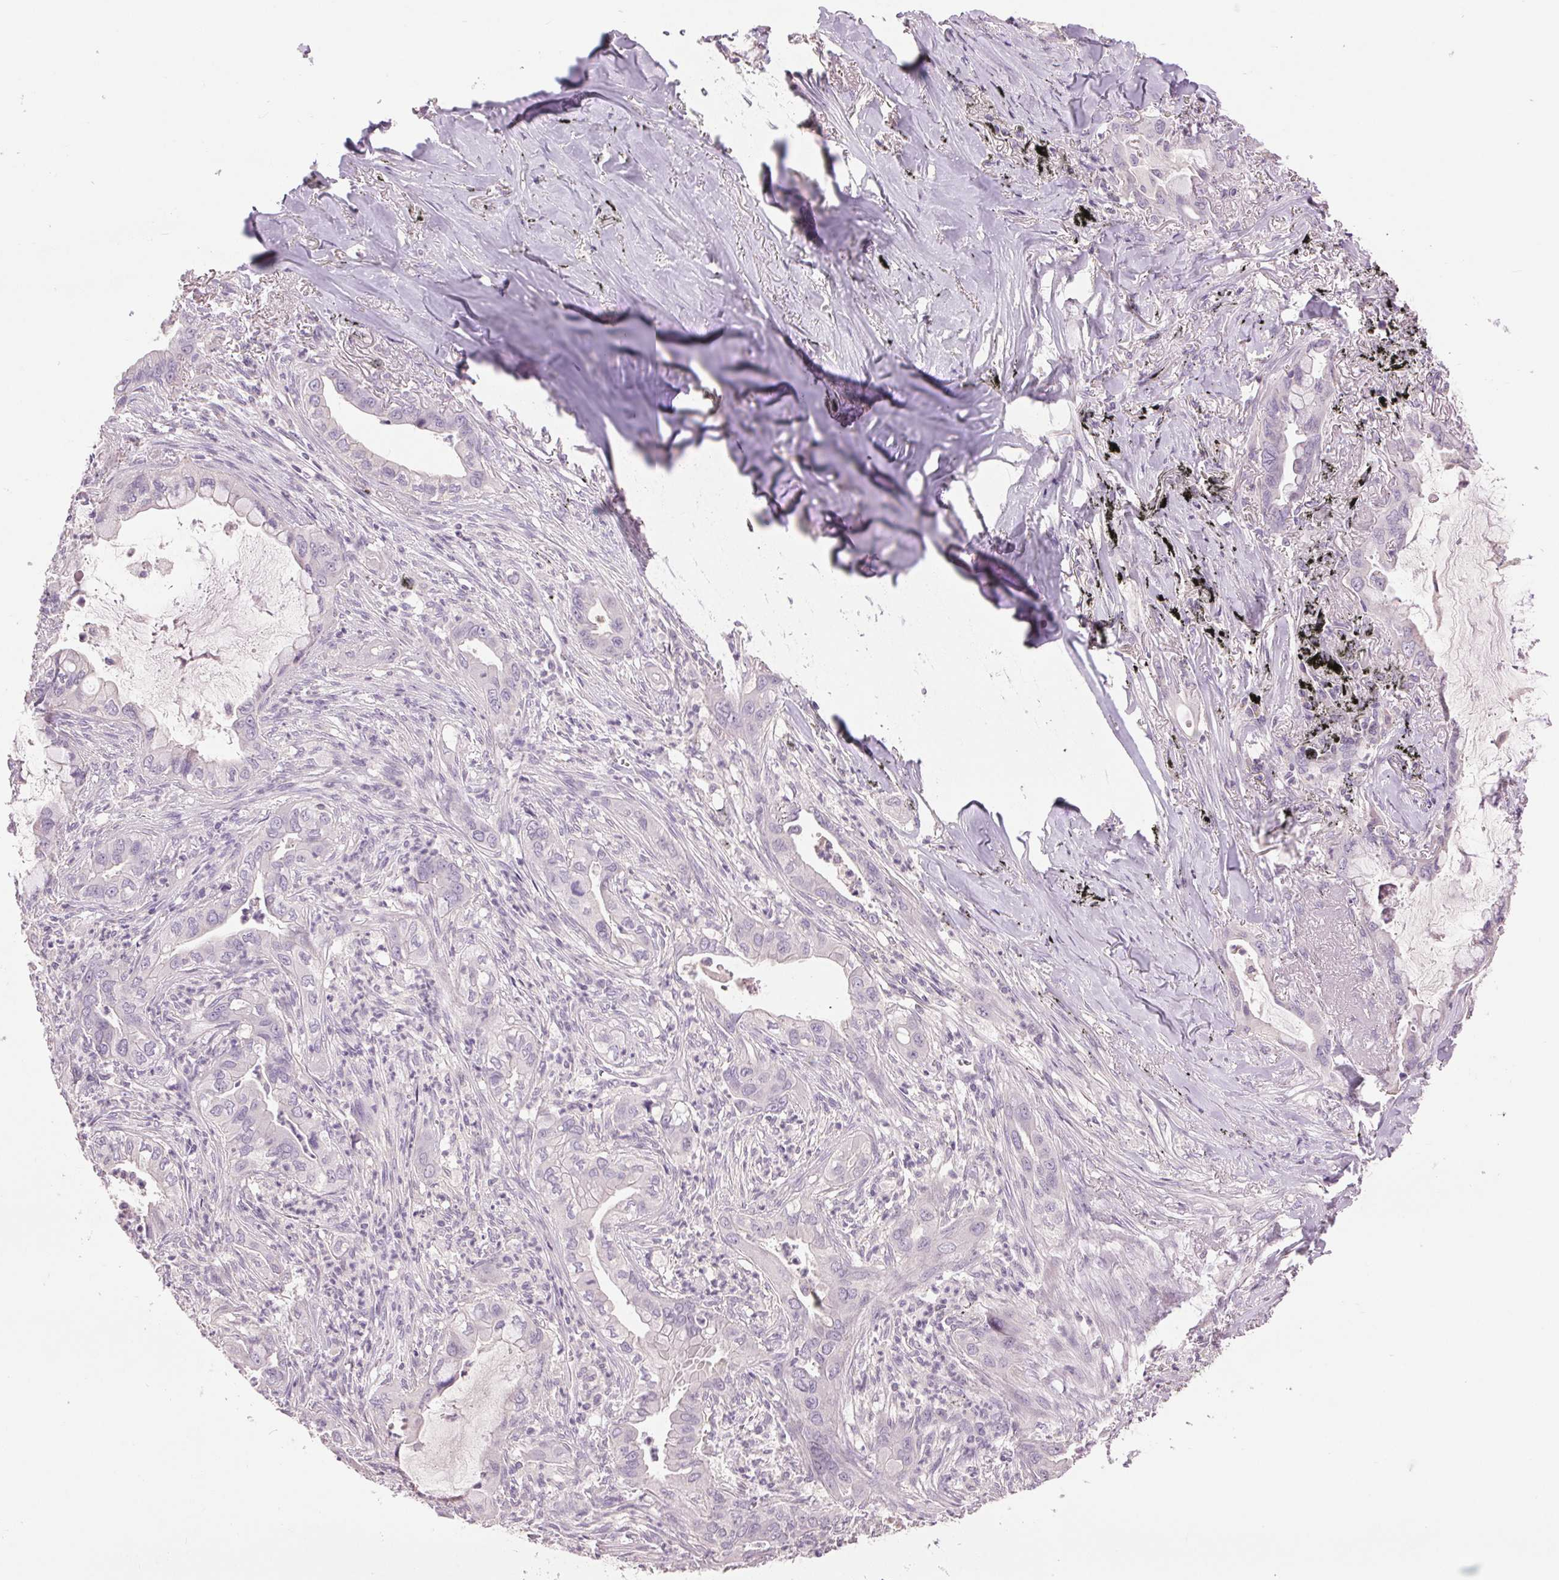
{"staining": {"intensity": "negative", "quantity": "none", "location": "none"}, "tissue": "lung cancer", "cell_type": "Tumor cells", "image_type": "cancer", "snomed": [{"axis": "morphology", "description": "Adenocarcinoma, NOS"}, {"axis": "topography", "description": "Lung"}], "caption": "Lung adenocarcinoma was stained to show a protein in brown. There is no significant expression in tumor cells. (DAB immunohistochemistry with hematoxylin counter stain).", "gene": "FXYD4", "patient": {"sex": "male", "age": 65}}